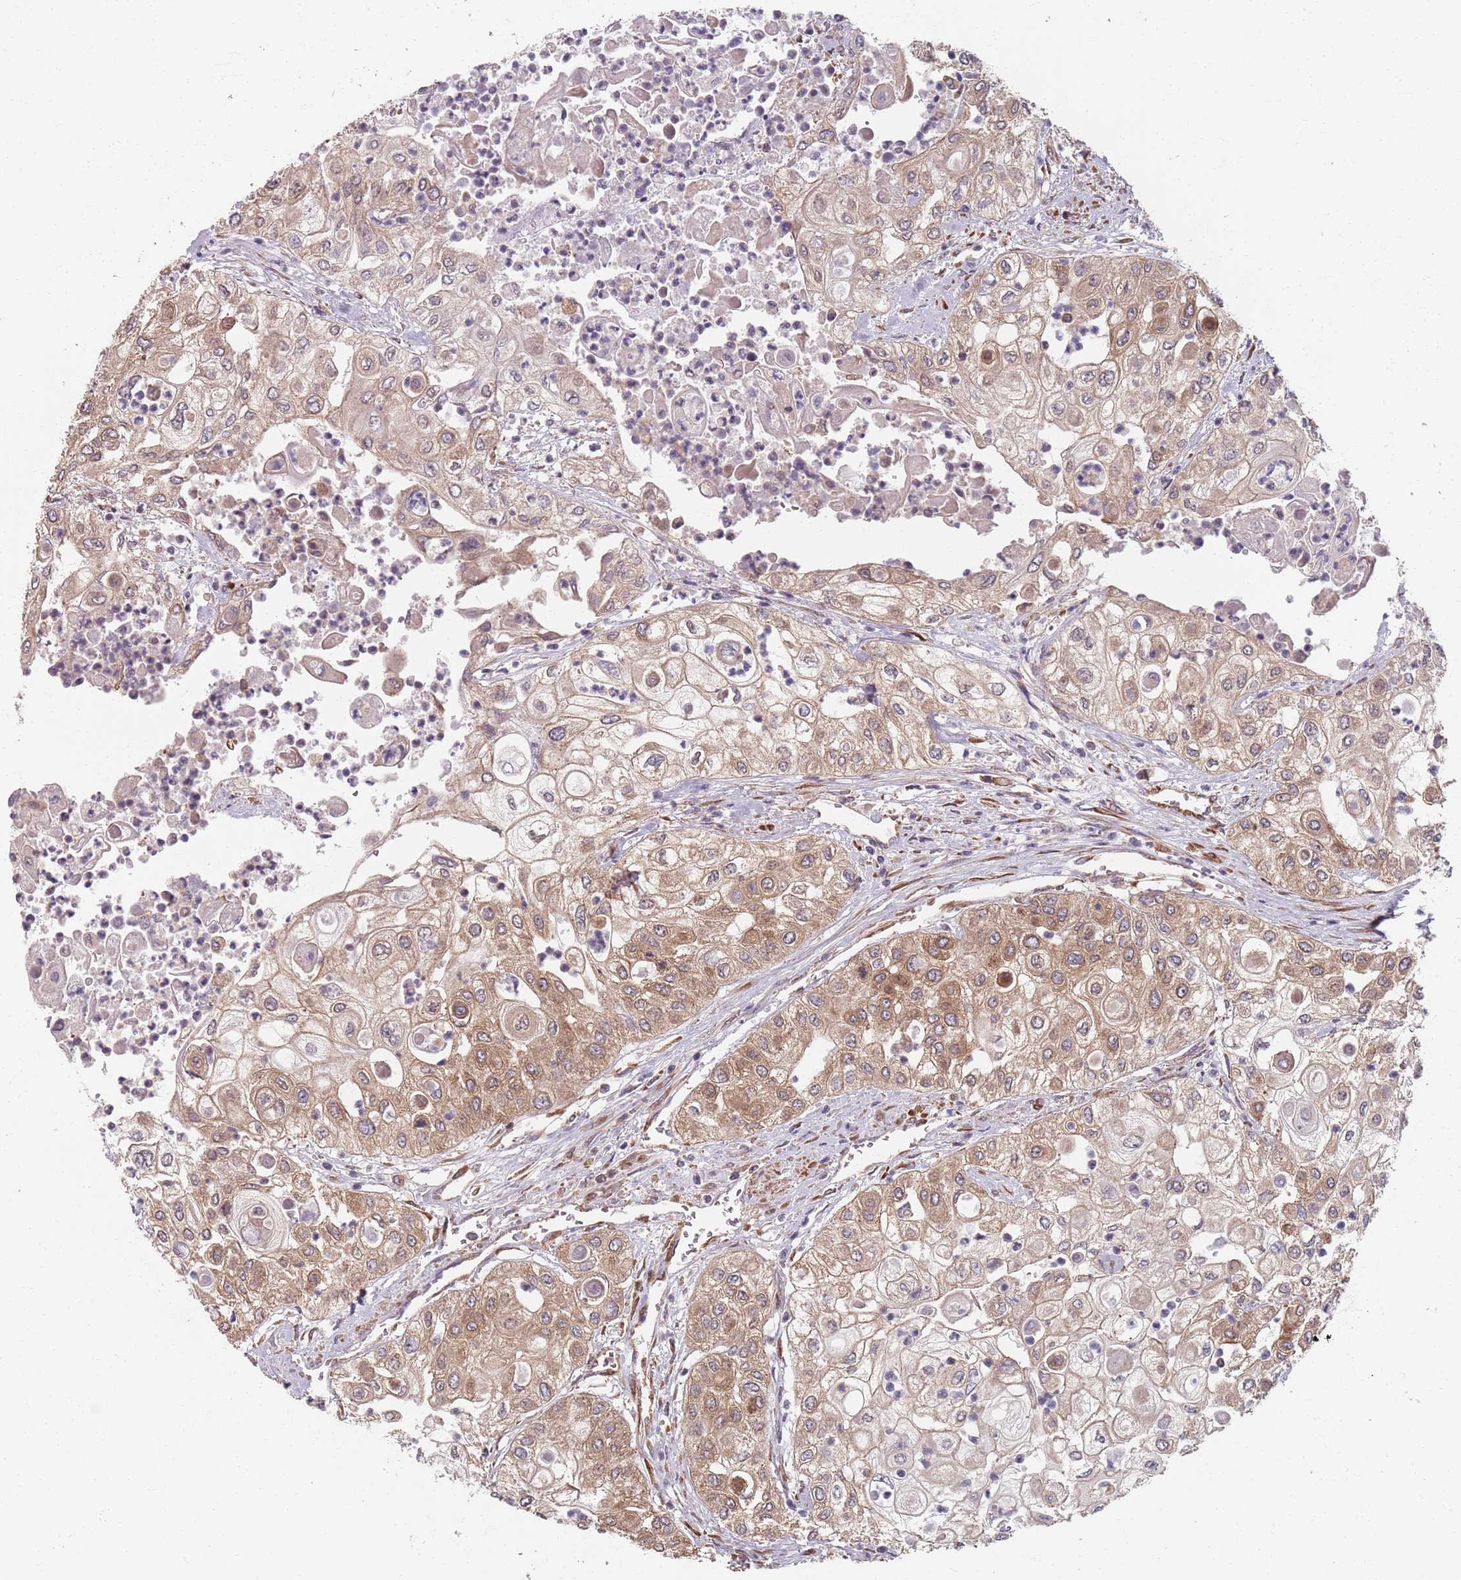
{"staining": {"intensity": "moderate", "quantity": ">75%", "location": "cytoplasmic/membranous"}, "tissue": "urothelial cancer", "cell_type": "Tumor cells", "image_type": "cancer", "snomed": [{"axis": "morphology", "description": "Urothelial carcinoma, High grade"}, {"axis": "topography", "description": "Urinary bladder"}], "caption": "Tumor cells reveal moderate cytoplasmic/membranous positivity in about >75% of cells in urothelial cancer. Using DAB (3,3'-diaminobenzidine) (brown) and hematoxylin (blue) stains, captured at high magnification using brightfield microscopy.", "gene": "NOTCH3", "patient": {"sex": "female", "age": 79}}